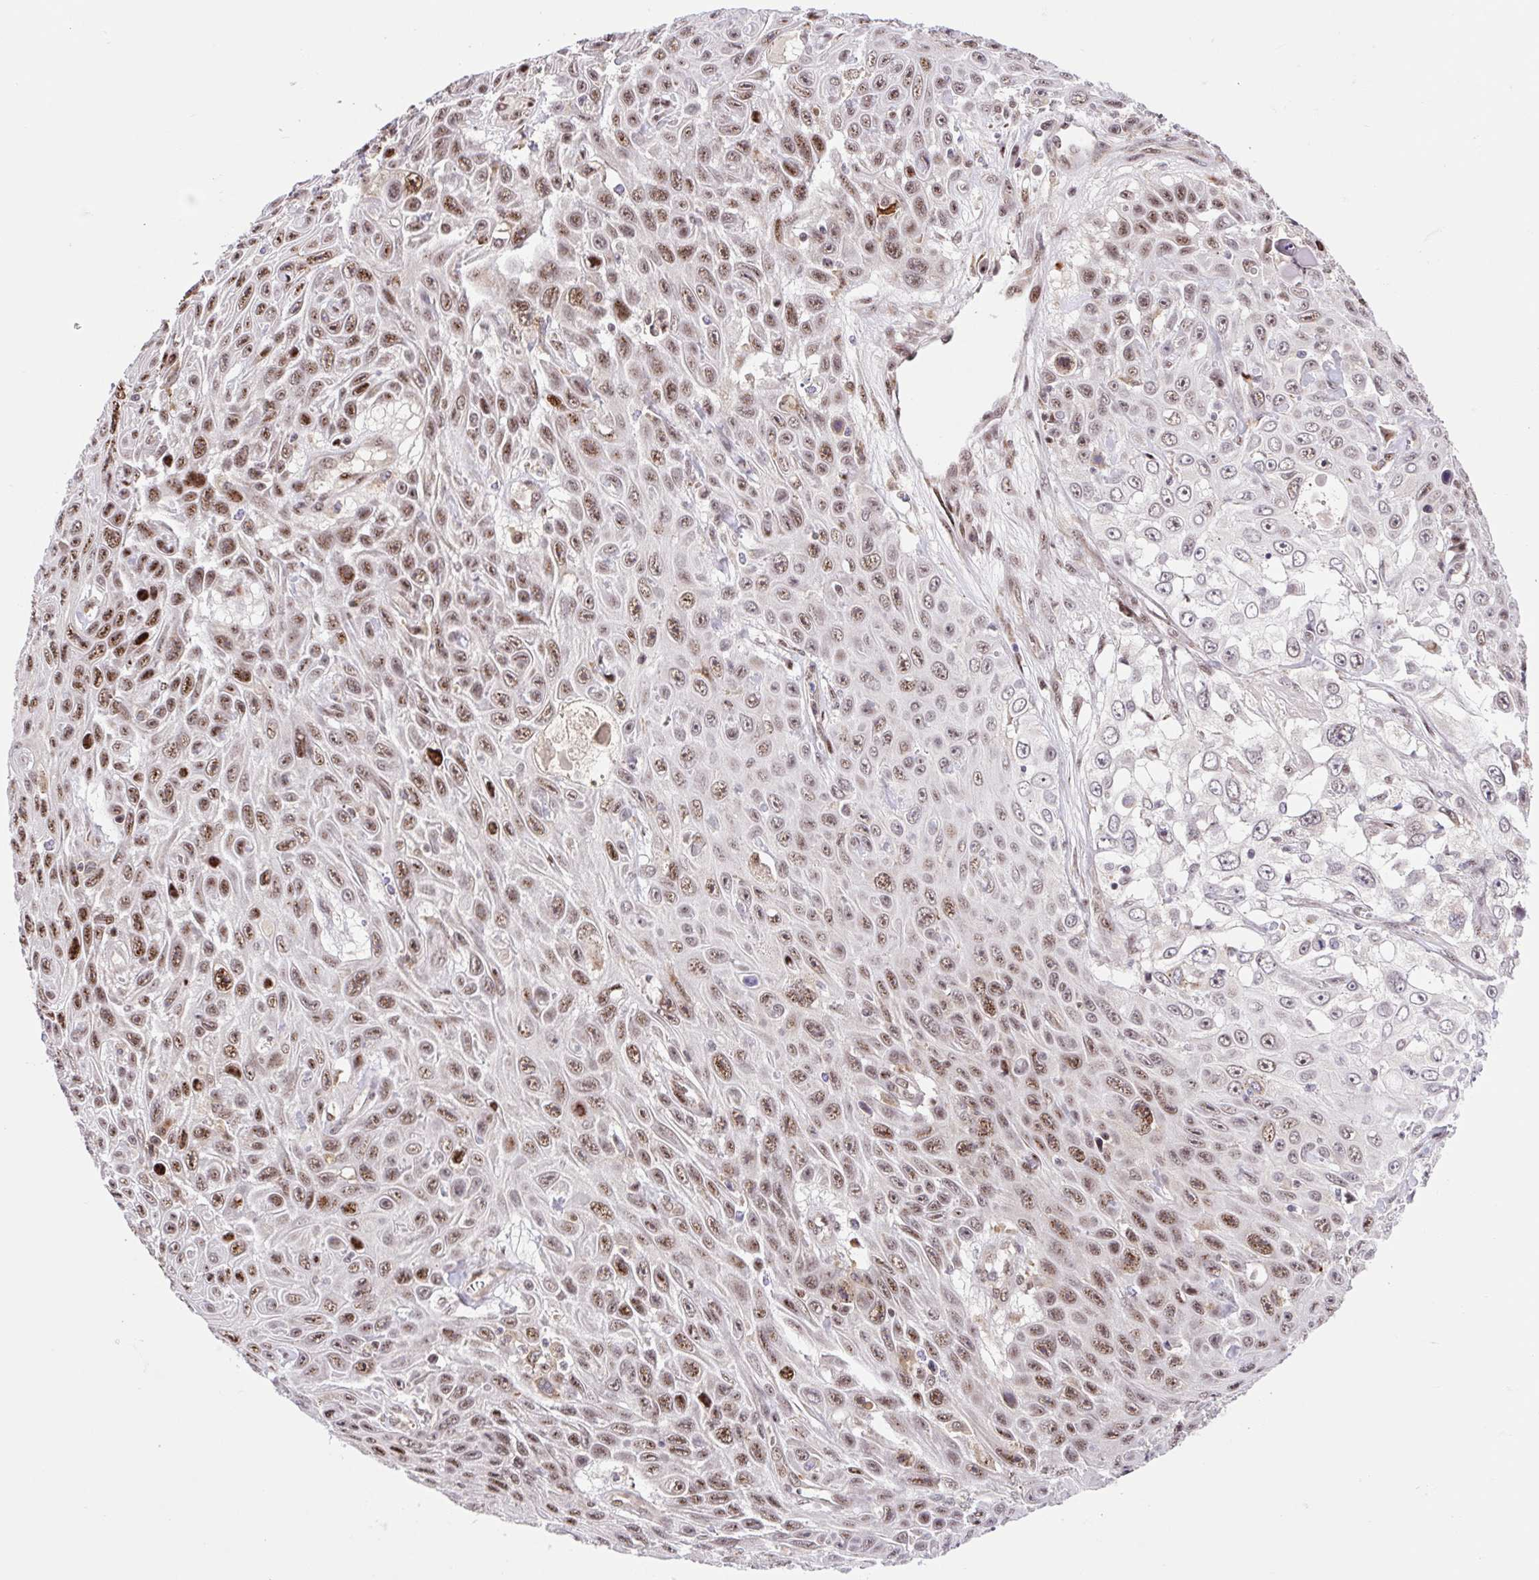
{"staining": {"intensity": "moderate", "quantity": ">75%", "location": "nuclear"}, "tissue": "skin cancer", "cell_type": "Tumor cells", "image_type": "cancer", "snomed": [{"axis": "morphology", "description": "Squamous cell carcinoma, NOS"}, {"axis": "topography", "description": "Skin"}], "caption": "DAB immunohistochemical staining of squamous cell carcinoma (skin) reveals moderate nuclear protein positivity in about >75% of tumor cells.", "gene": "ERG", "patient": {"sex": "male", "age": 82}}